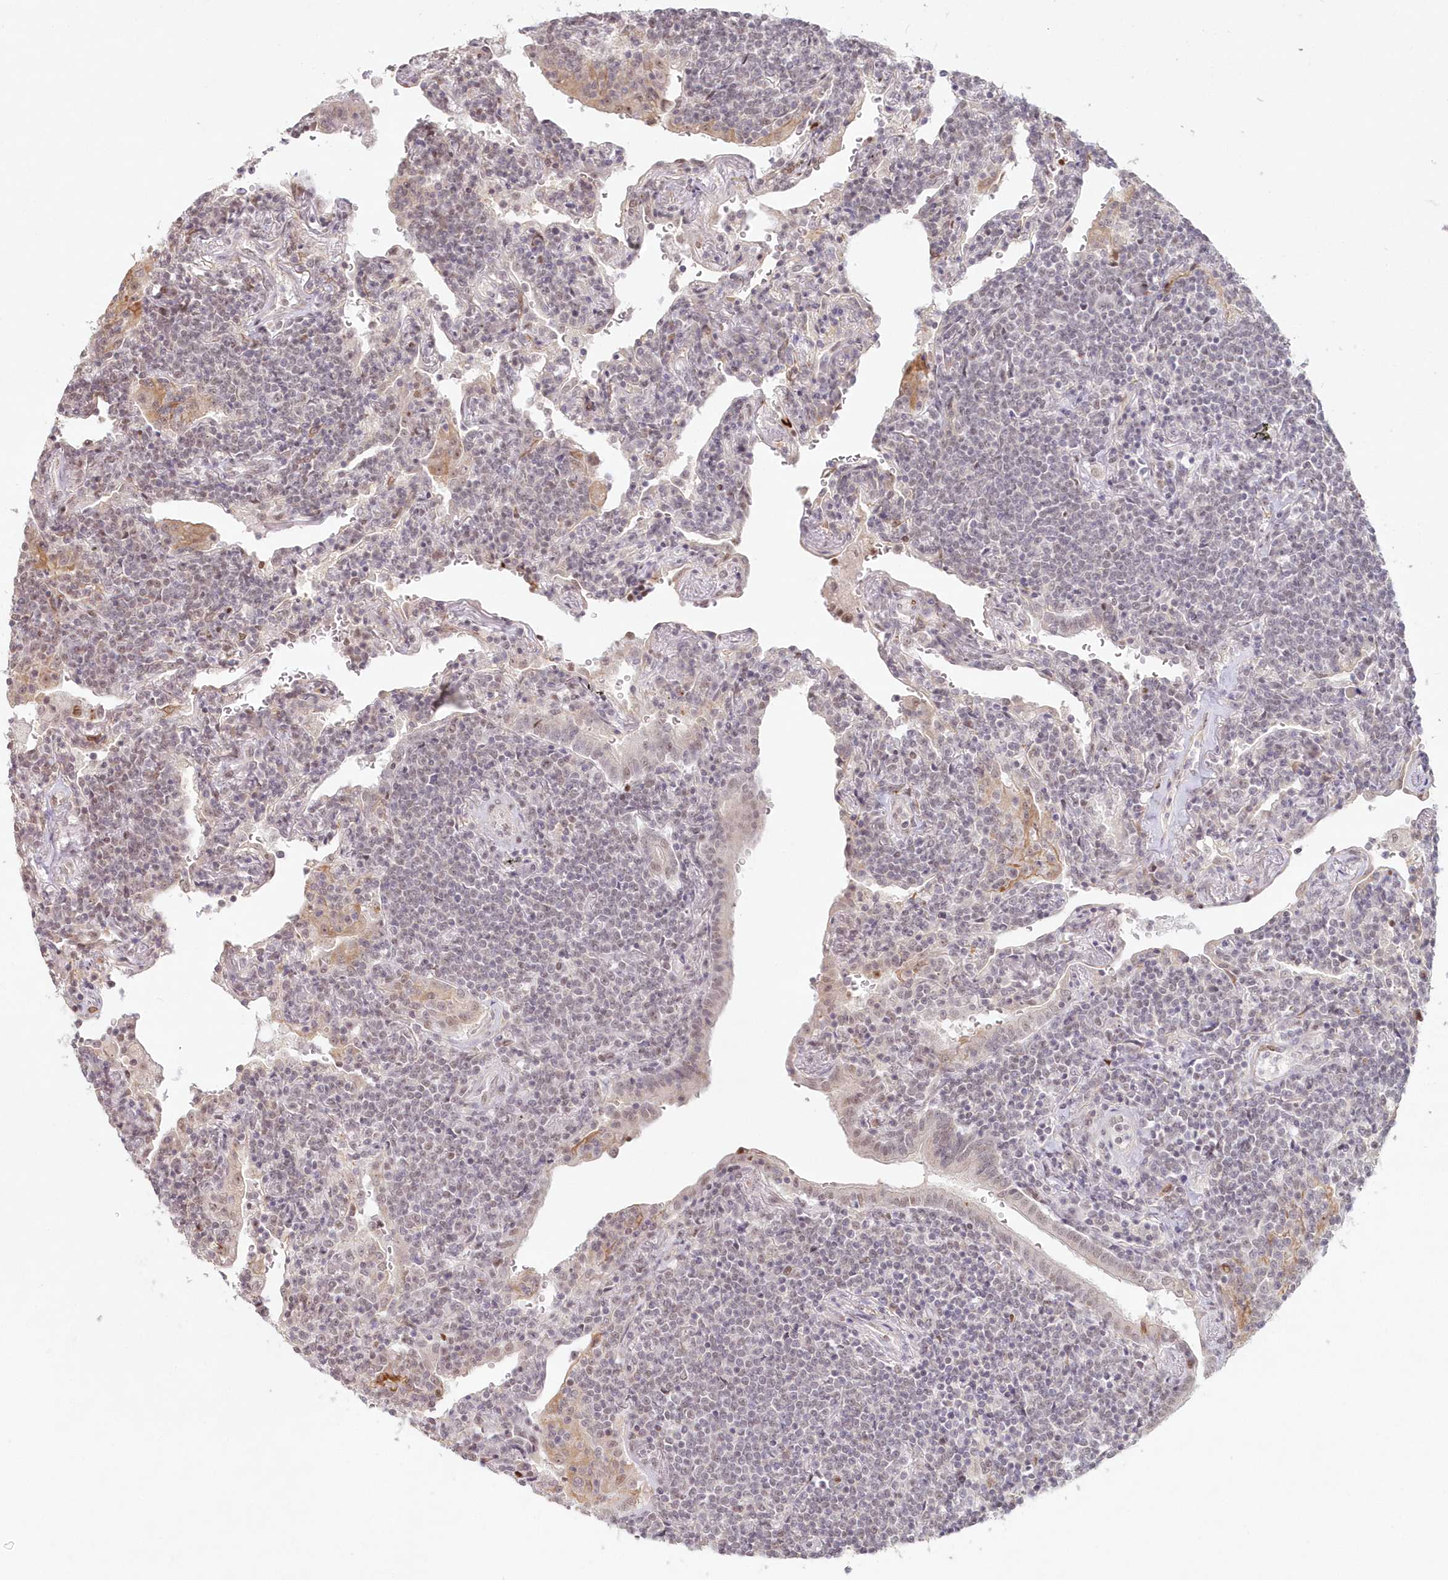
{"staining": {"intensity": "negative", "quantity": "none", "location": "none"}, "tissue": "lymphoma", "cell_type": "Tumor cells", "image_type": "cancer", "snomed": [{"axis": "morphology", "description": "Malignant lymphoma, non-Hodgkin's type, Low grade"}, {"axis": "topography", "description": "Lung"}], "caption": "High power microscopy photomicrograph of an immunohistochemistry photomicrograph of malignant lymphoma, non-Hodgkin's type (low-grade), revealing no significant staining in tumor cells.", "gene": "POLR2B", "patient": {"sex": "female", "age": 71}}